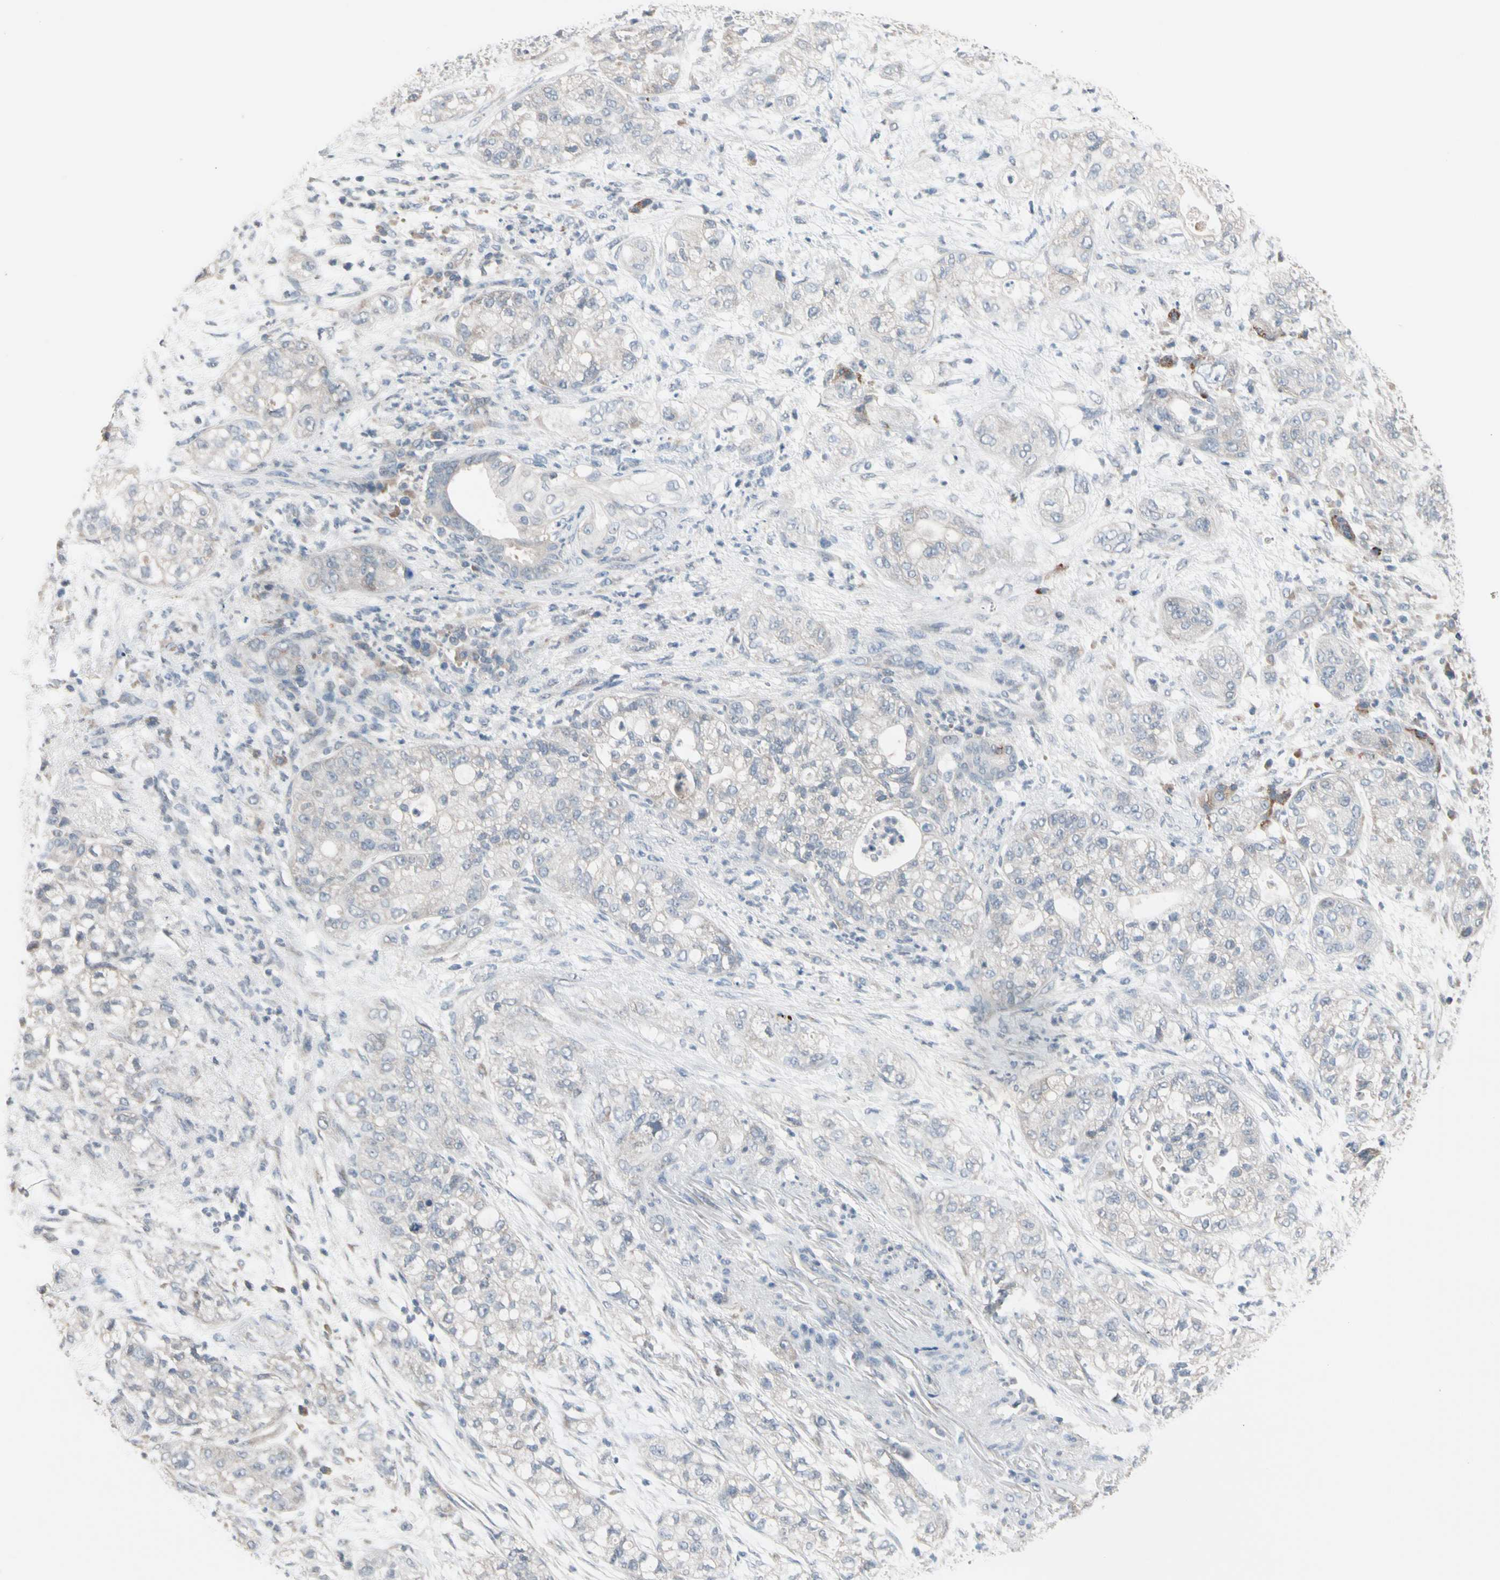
{"staining": {"intensity": "negative", "quantity": "none", "location": "none"}, "tissue": "pancreatic cancer", "cell_type": "Tumor cells", "image_type": "cancer", "snomed": [{"axis": "morphology", "description": "Adenocarcinoma, NOS"}, {"axis": "topography", "description": "Pancreas"}], "caption": "Micrograph shows no significant protein staining in tumor cells of adenocarcinoma (pancreatic).", "gene": "SV2A", "patient": {"sex": "female", "age": 78}}